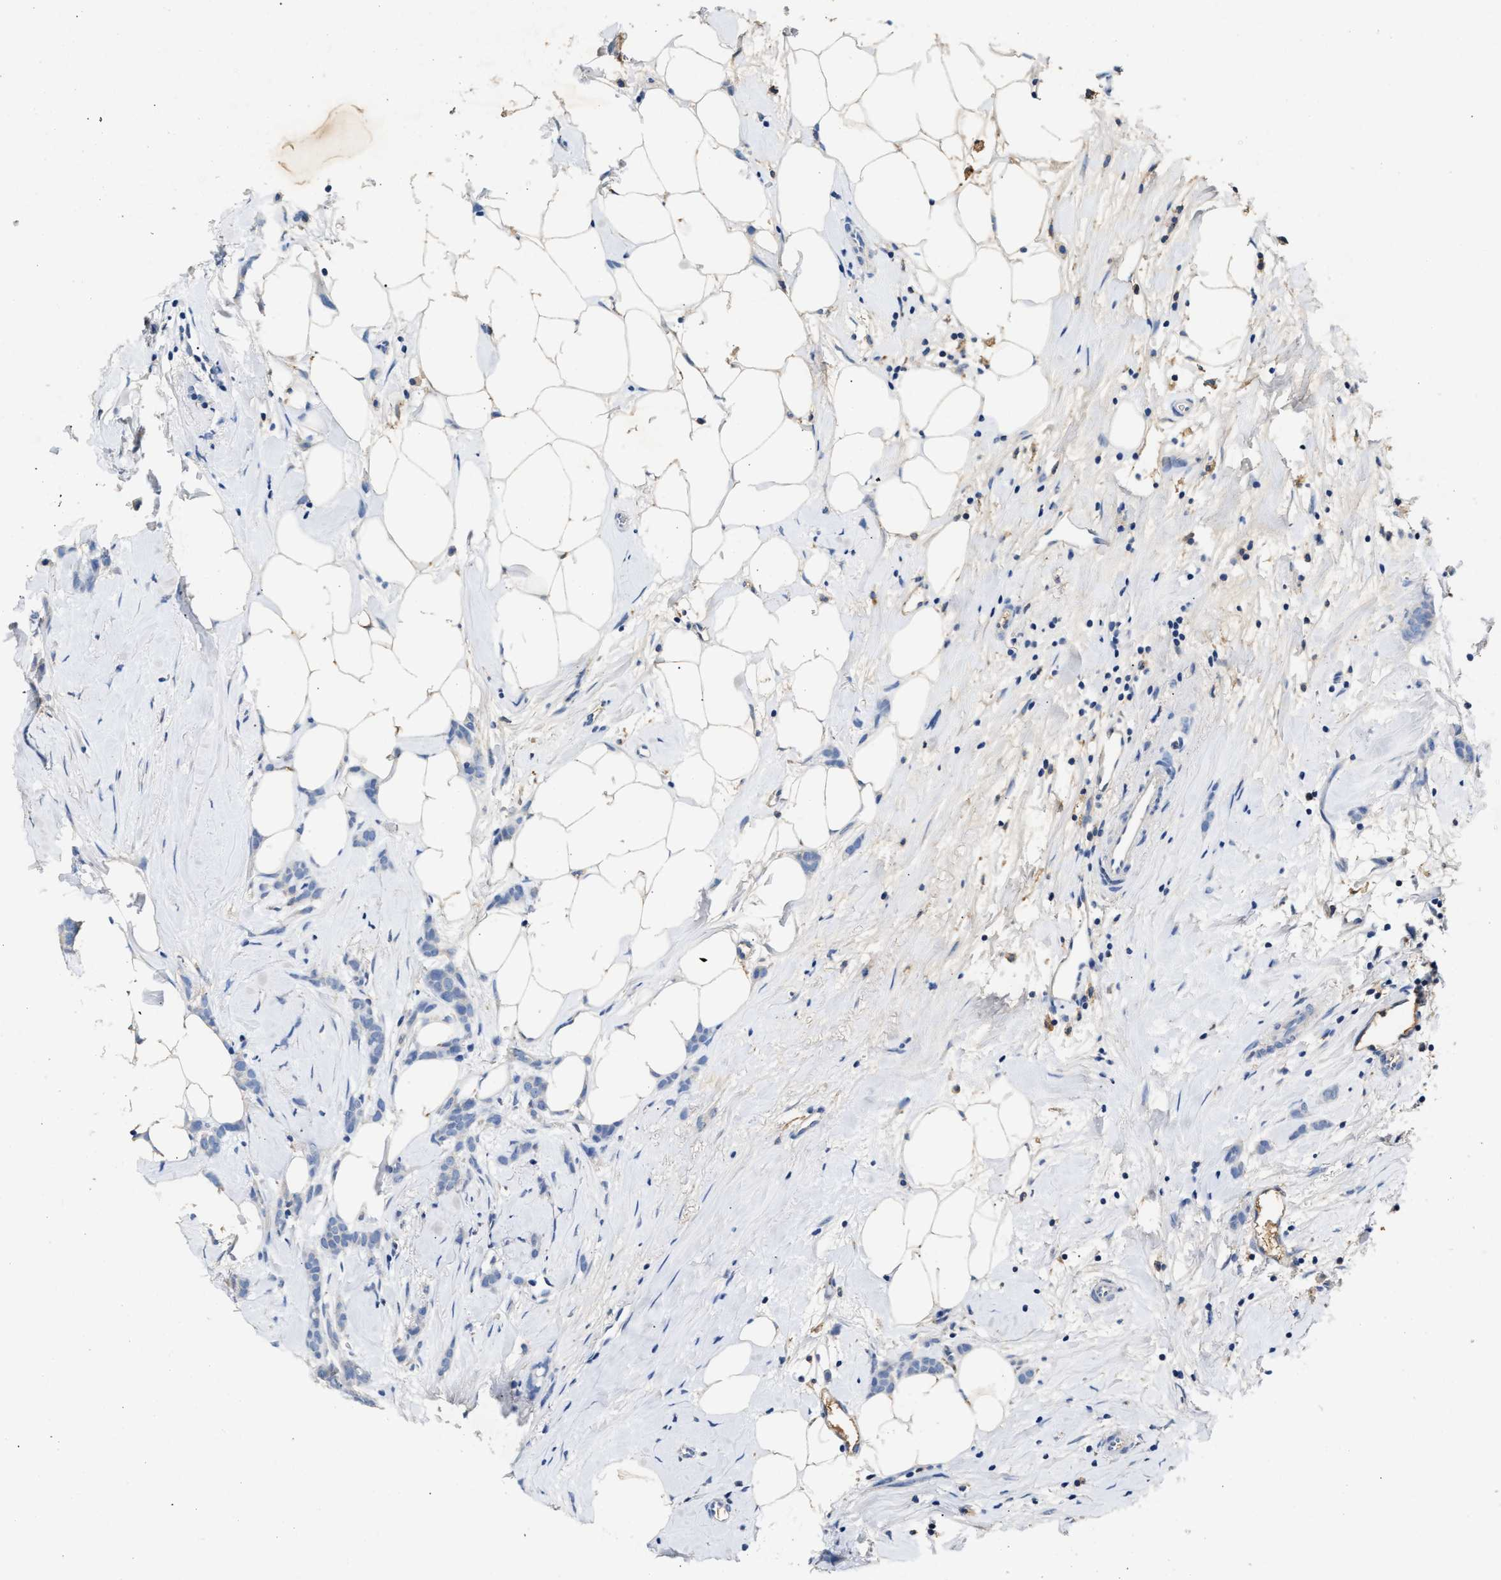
{"staining": {"intensity": "negative", "quantity": "none", "location": "none"}, "tissue": "breast cancer", "cell_type": "Tumor cells", "image_type": "cancer", "snomed": [{"axis": "morphology", "description": "Lobular carcinoma, in situ"}, {"axis": "morphology", "description": "Lobular carcinoma"}, {"axis": "topography", "description": "Breast"}], "caption": "The immunohistochemistry (IHC) histopathology image has no significant positivity in tumor cells of lobular carcinoma (breast) tissue.", "gene": "SLCO2B1", "patient": {"sex": "female", "age": 41}}